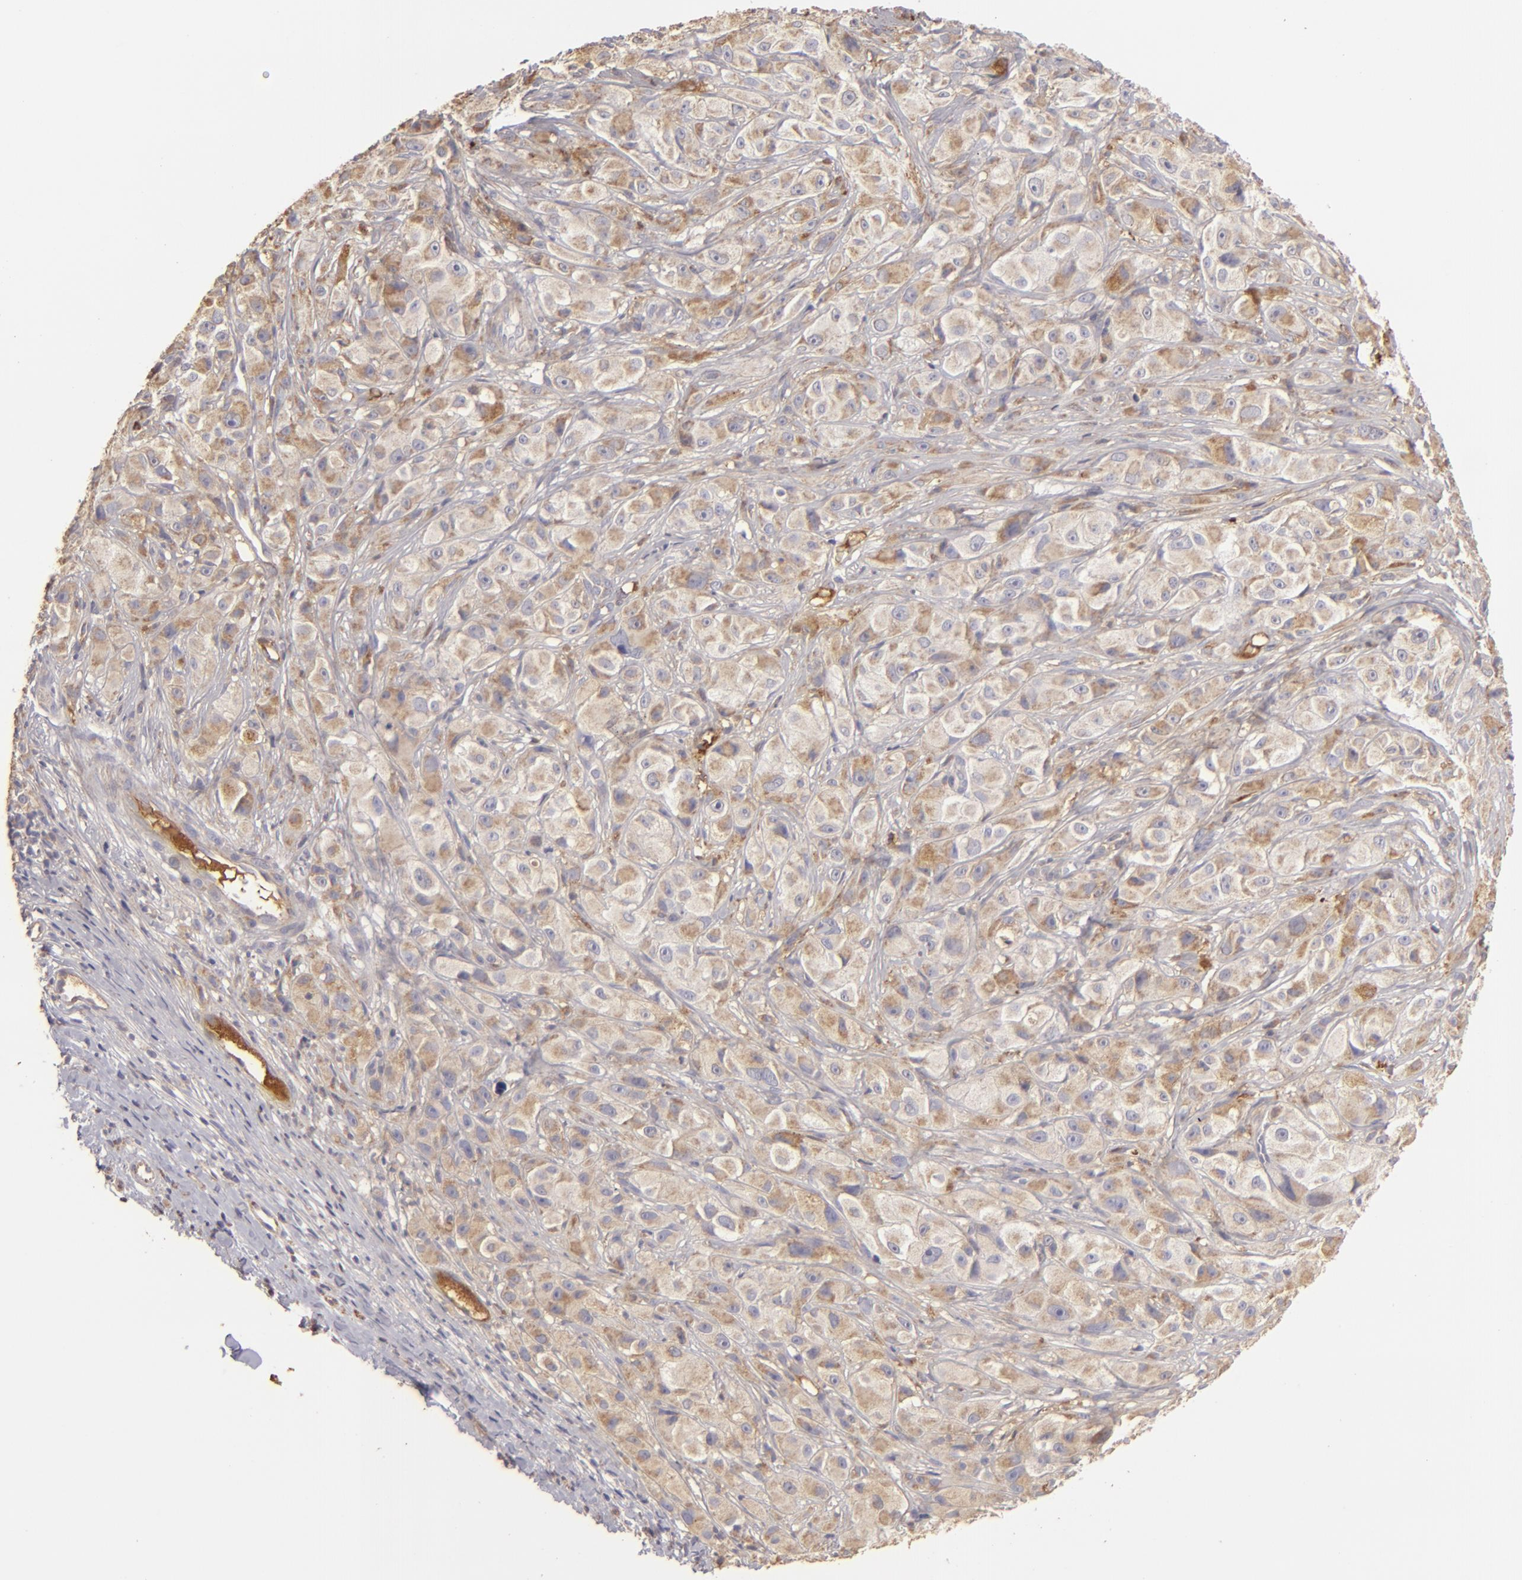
{"staining": {"intensity": "weak", "quantity": ">75%", "location": "cytoplasmic/membranous"}, "tissue": "melanoma", "cell_type": "Tumor cells", "image_type": "cancer", "snomed": [{"axis": "morphology", "description": "Malignant melanoma, NOS"}, {"axis": "topography", "description": "Skin"}], "caption": "High-magnification brightfield microscopy of melanoma stained with DAB (brown) and counterstained with hematoxylin (blue). tumor cells exhibit weak cytoplasmic/membranous expression is present in approximately>75% of cells.", "gene": "CFB", "patient": {"sex": "male", "age": 56}}